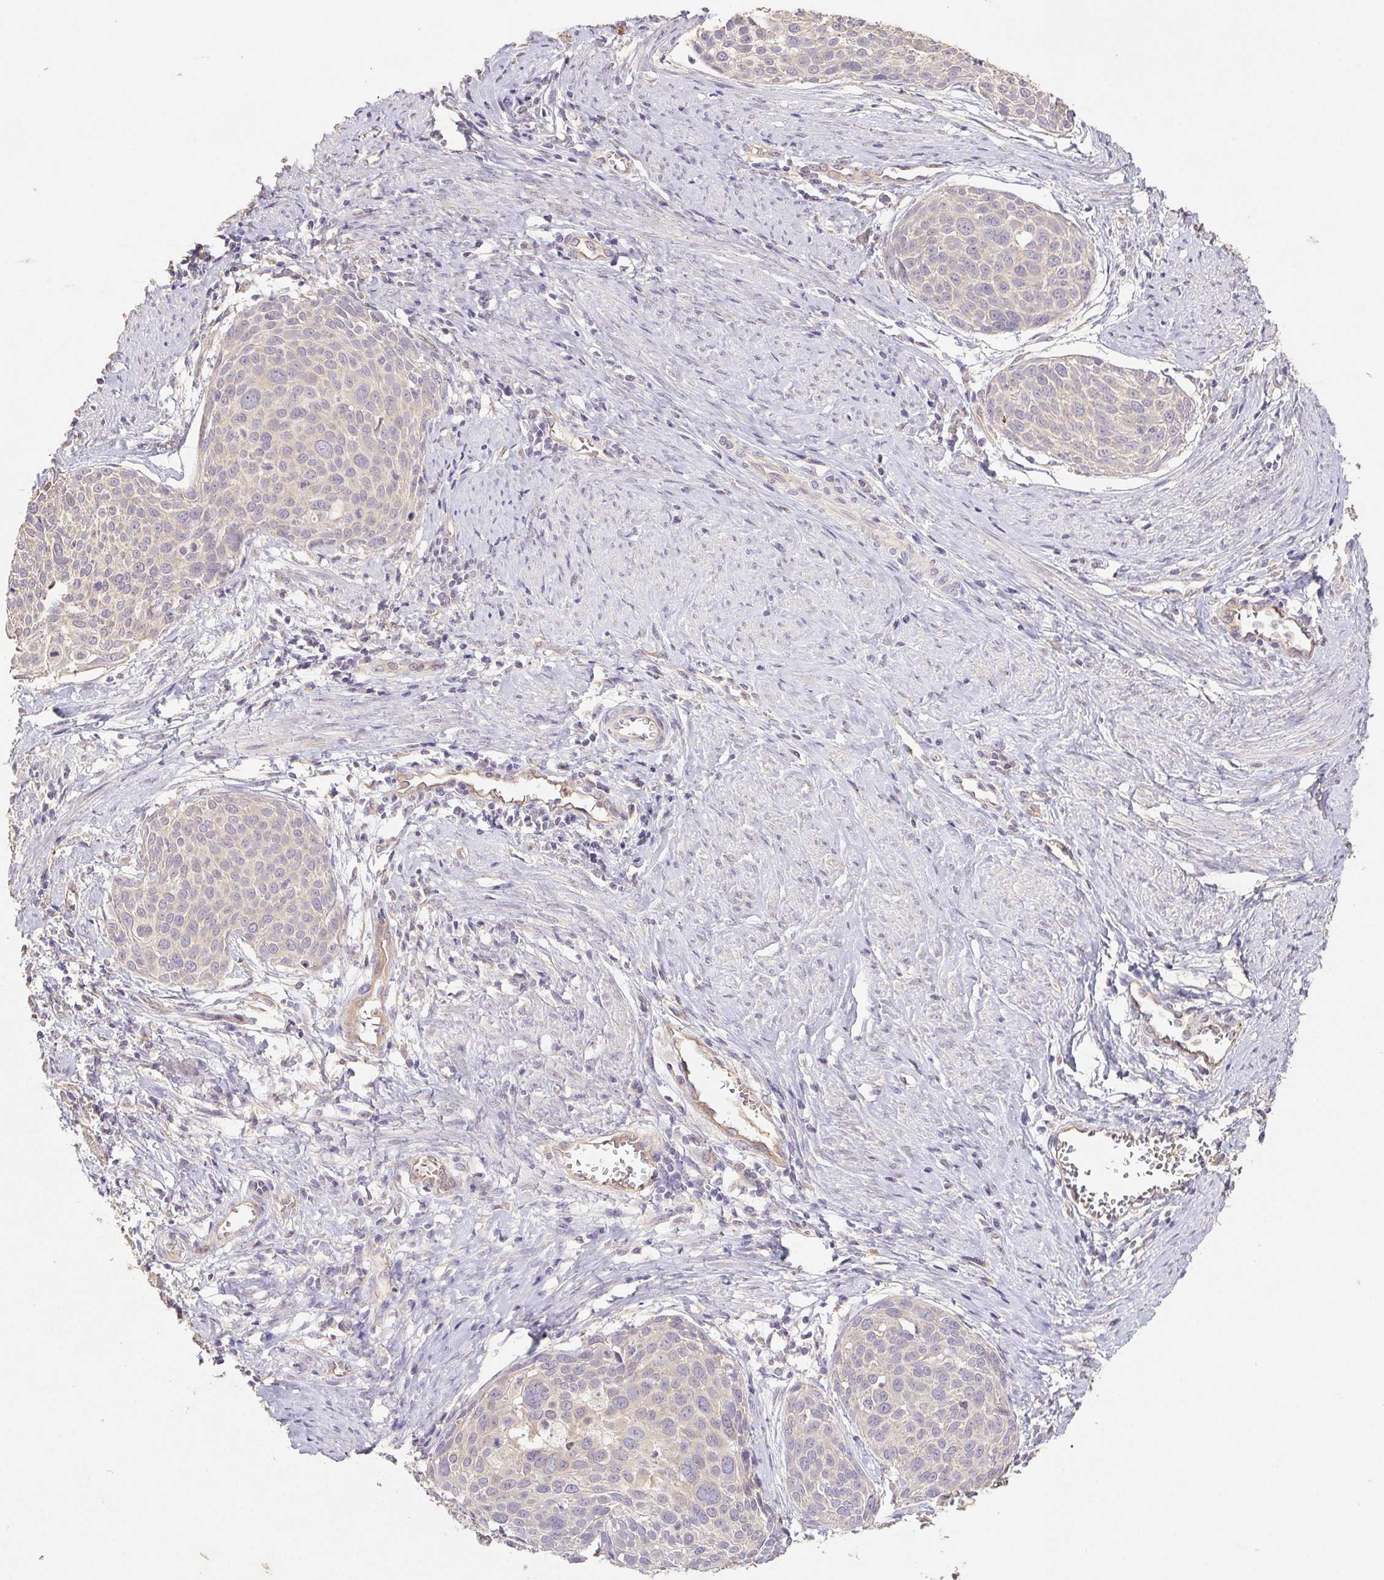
{"staining": {"intensity": "negative", "quantity": "none", "location": "none"}, "tissue": "cervical cancer", "cell_type": "Tumor cells", "image_type": "cancer", "snomed": [{"axis": "morphology", "description": "Squamous cell carcinoma, NOS"}, {"axis": "topography", "description": "Cervix"}], "caption": "This is an immunohistochemistry micrograph of cervical squamous cell carcinoma. There is no expression in tumor cells.", "gene": "RAB11A", "patient": {"sex": "female", "age": 39}}